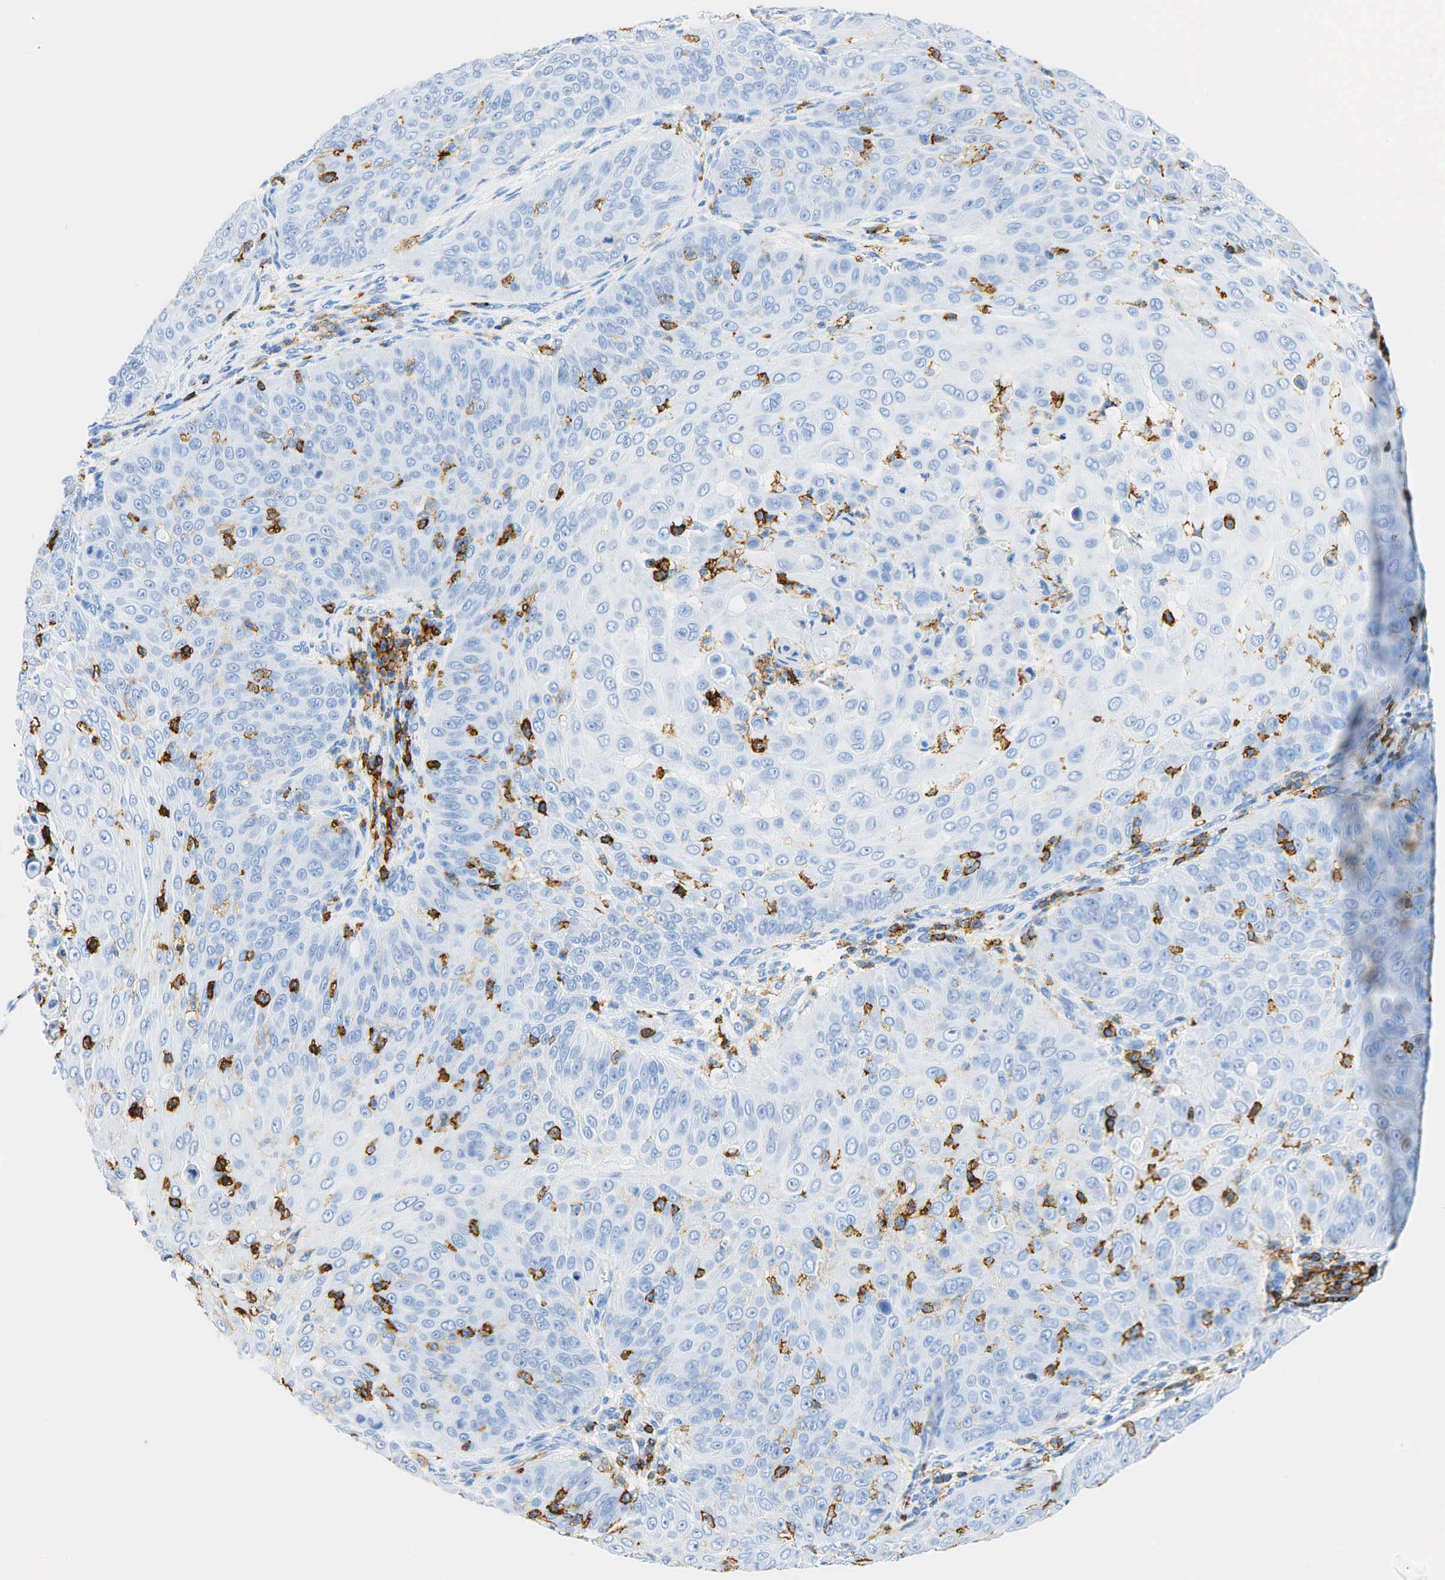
{"staining": {"intensity": "negative", "quantity": "none", "location": "none"}, "tissue": "skin cancer", "cell_type": "Tumor cells", "image_type": "cancer", "snomed": [{"axis": "morphology", "description": "Squamous cell carcinoma, NOS"}, {"axis": "topography", "description": "Skin"}], "caption": "A high-resolution image shows IHC staining of skin cancer, which reveals no significant expression in tumor cells. The staining was performed using DAB (3,3'-diaminobenzidine) to visualize the protein expression in brown, while the nuclei were stained in blue with hematoxylin (Magnification: 20x).", "gene": "PTPRC", "patient": {"sex": "male", "age": 82}}